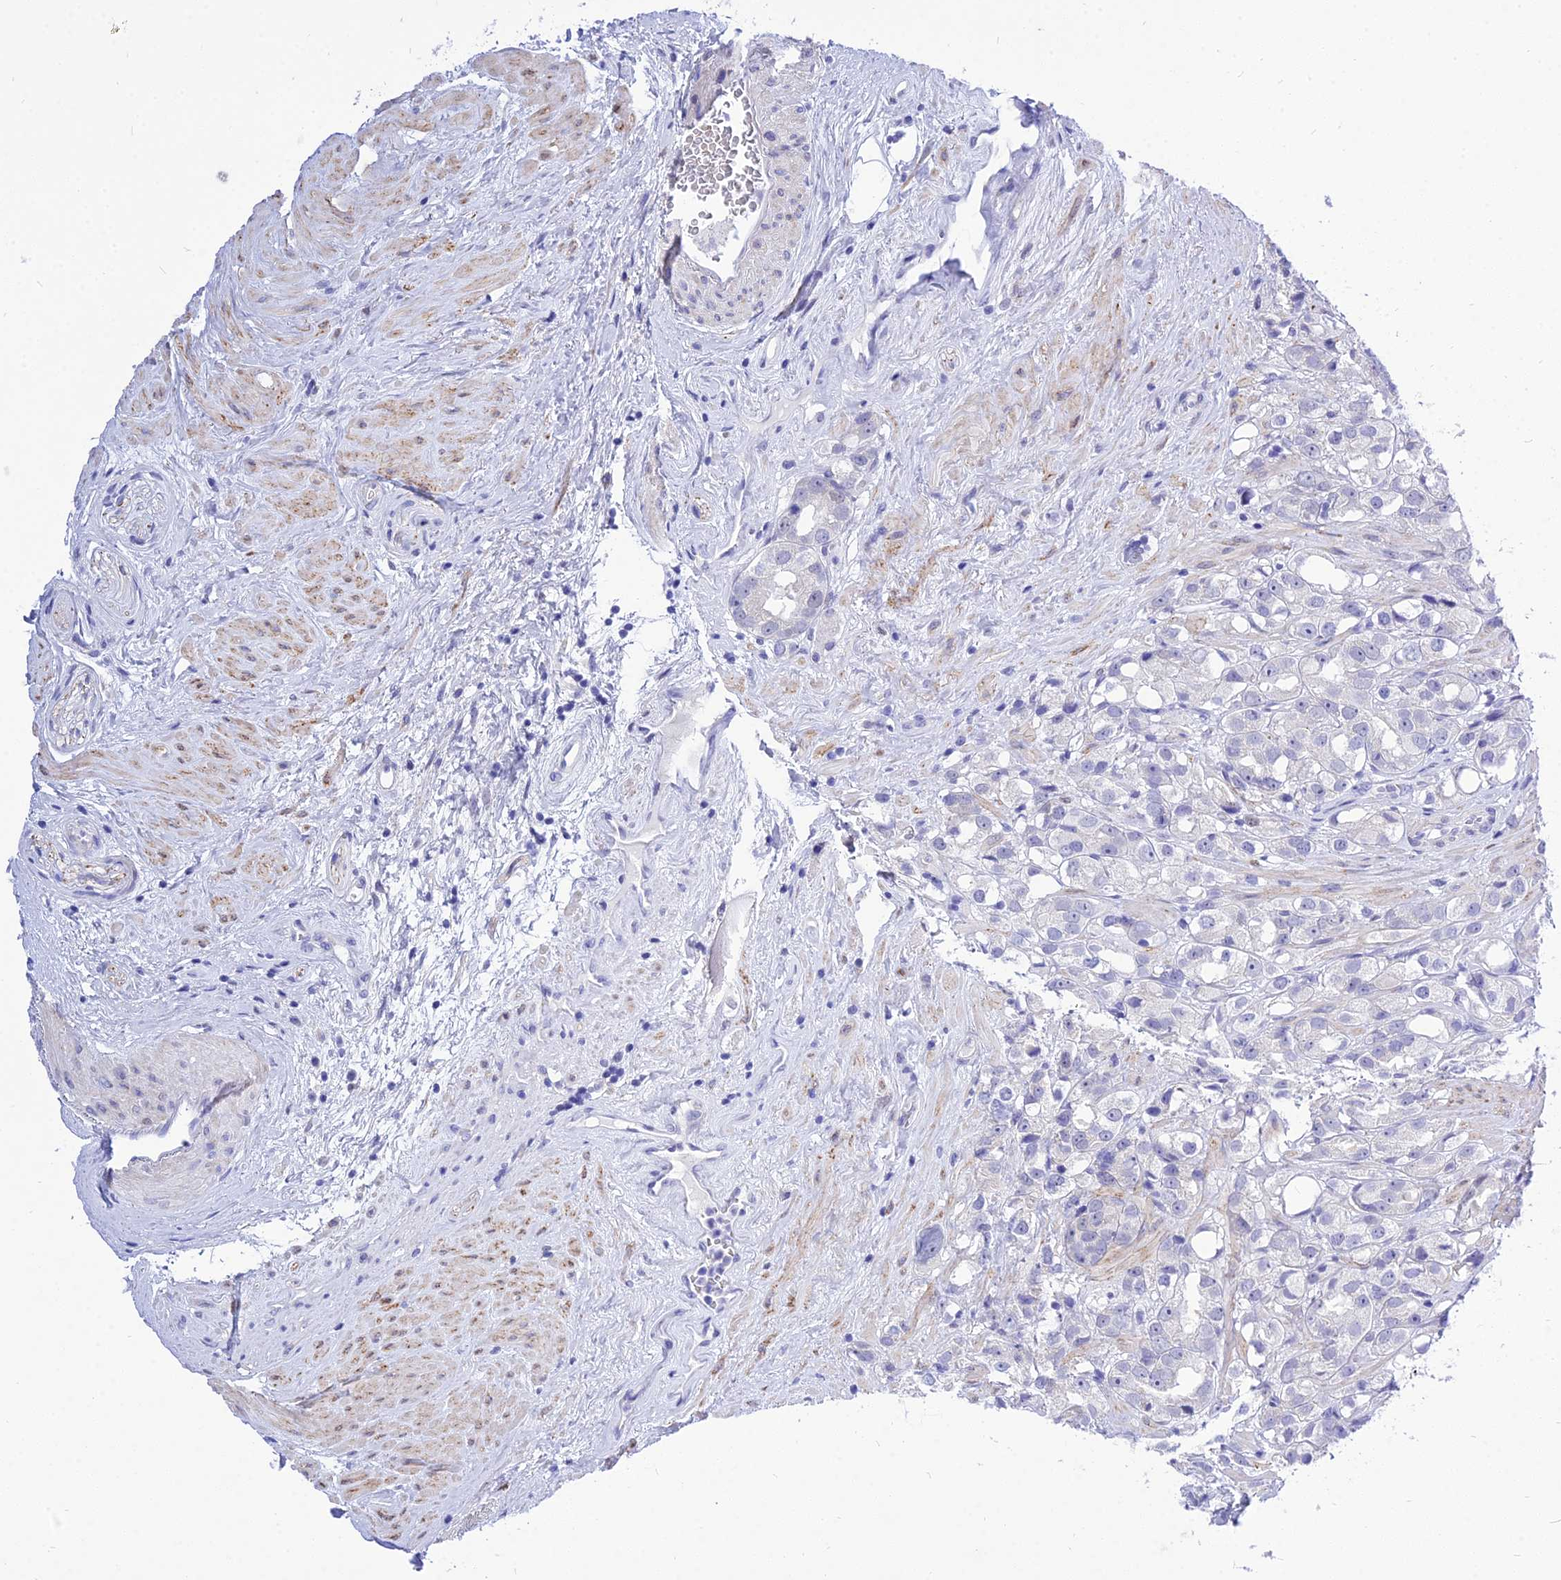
{"staining": {"intensity": "negative", "quantity": "none", "location": "none"}, "tissue": "prostate cancer", "cell_type": "Tumor cells", "image_type": "cancer", "snomed": [{"axis": "morphology", "description": "Adenocarcinoma, NOS"}, {"axis": "topography", "description": "Prostate"}], "caption": "Photomicrograph shows no protein staining in tumor cells of adenocarcinoma (prostate) tissue. Brightfield microscopy of immunohistochemistry (IHC) stained with DAB (brown) and hematoxylin (blue), captured at high magnification.", "gene": "DEFB107A", "patient": {"sex": "male", "age": 79}}